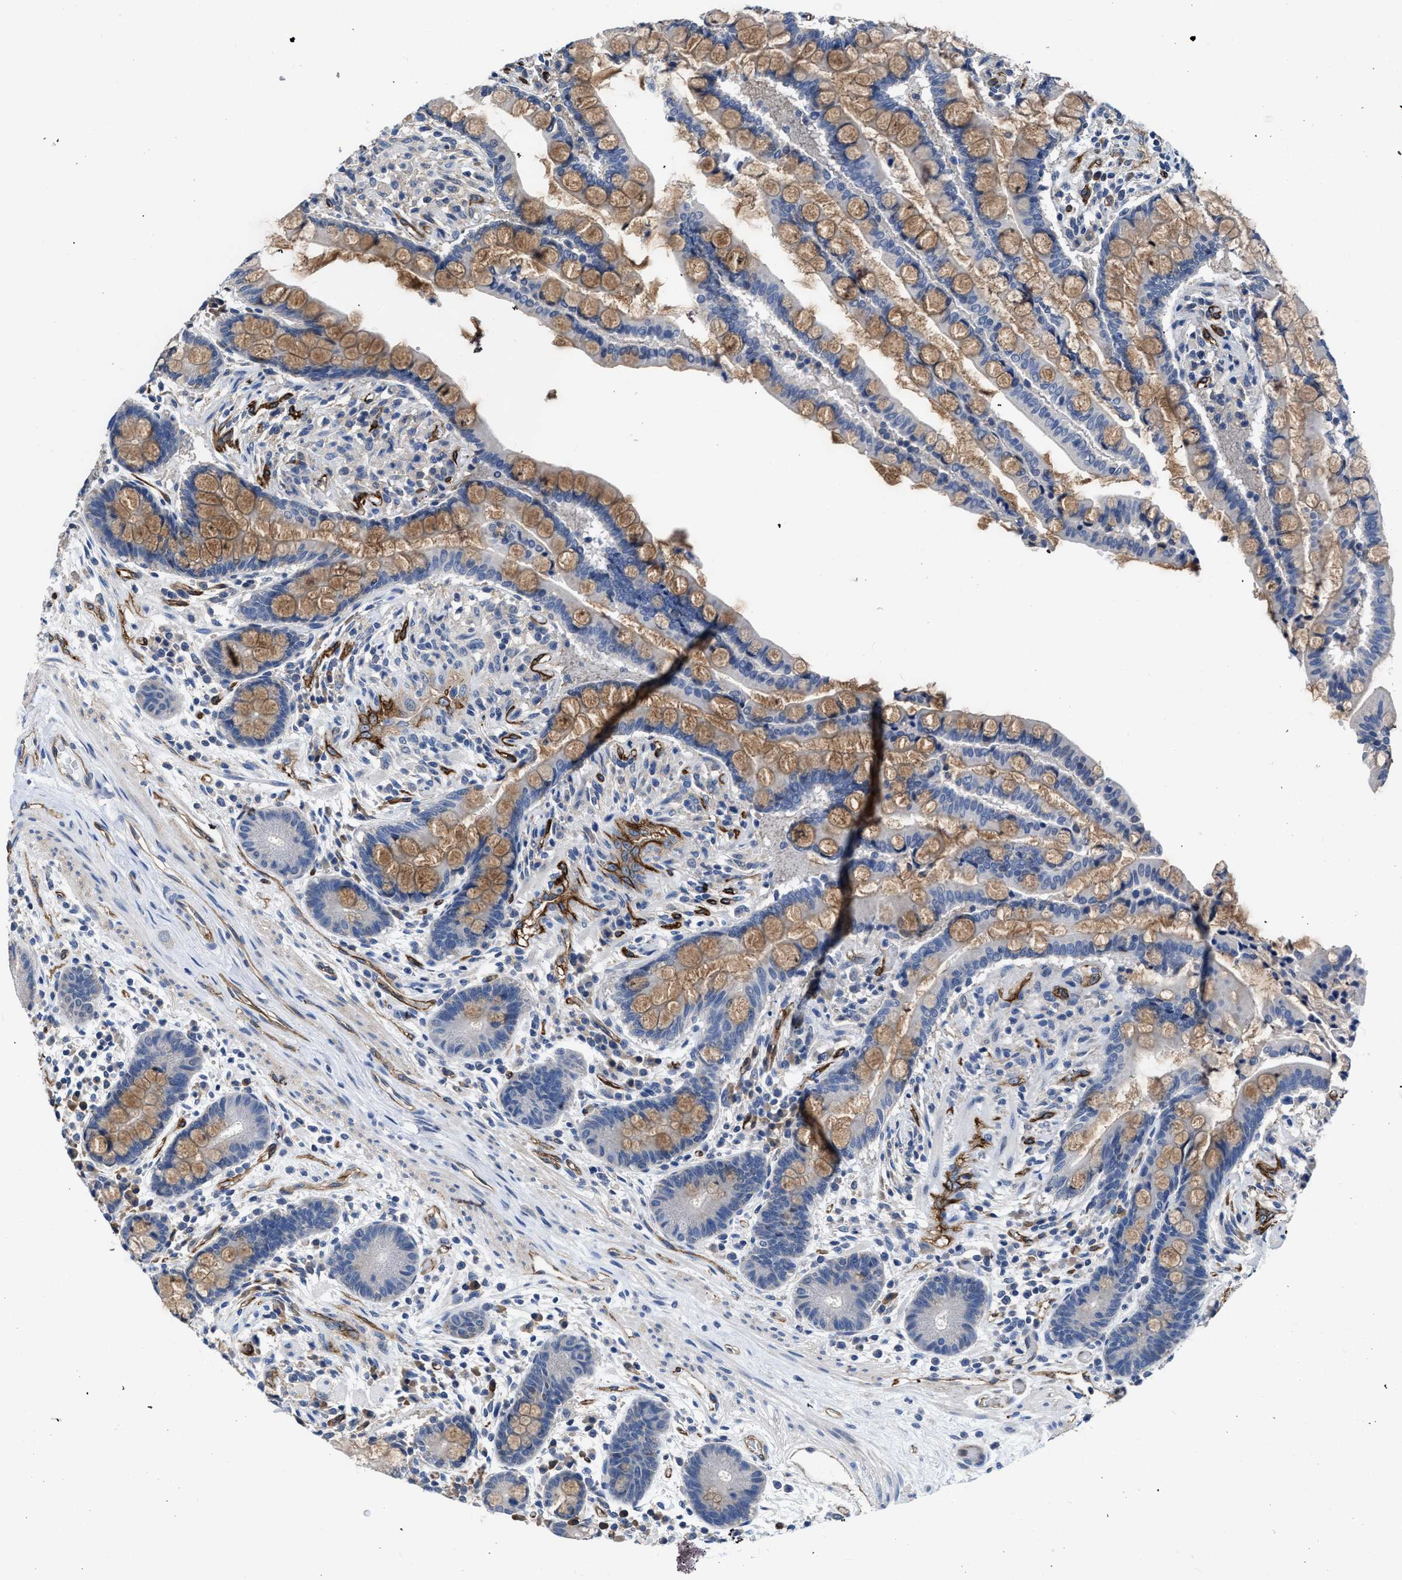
{"staining": {"intensity": "moderate", "quantity": "25%-75%", "location": "cytoplasmic/membranous"}, "tissue": "colon", "cell_type": "Endothelial cells", "image_type": "normal", "snomed": [{"axis": "morphology", "description": "Normal tissue, NOS"}, {"axis": "topography", "description": "Colon"}], "caption": "Immunohistochemistry staining of benign colon, which shows medium levels of moderate cytoplasmic/membranous expression in approximately 25%-75% of endothelial cells indicating moderate cytoplasmic/membranous protein expression. The staining was performed using DAB (3,3'-diaminobenzidine) (brown) for protein detection and nuclei were counterstained in hematoxylin (blue).", "gene": "C22orf42", "patient": {"sex": "male", "age": 73}}